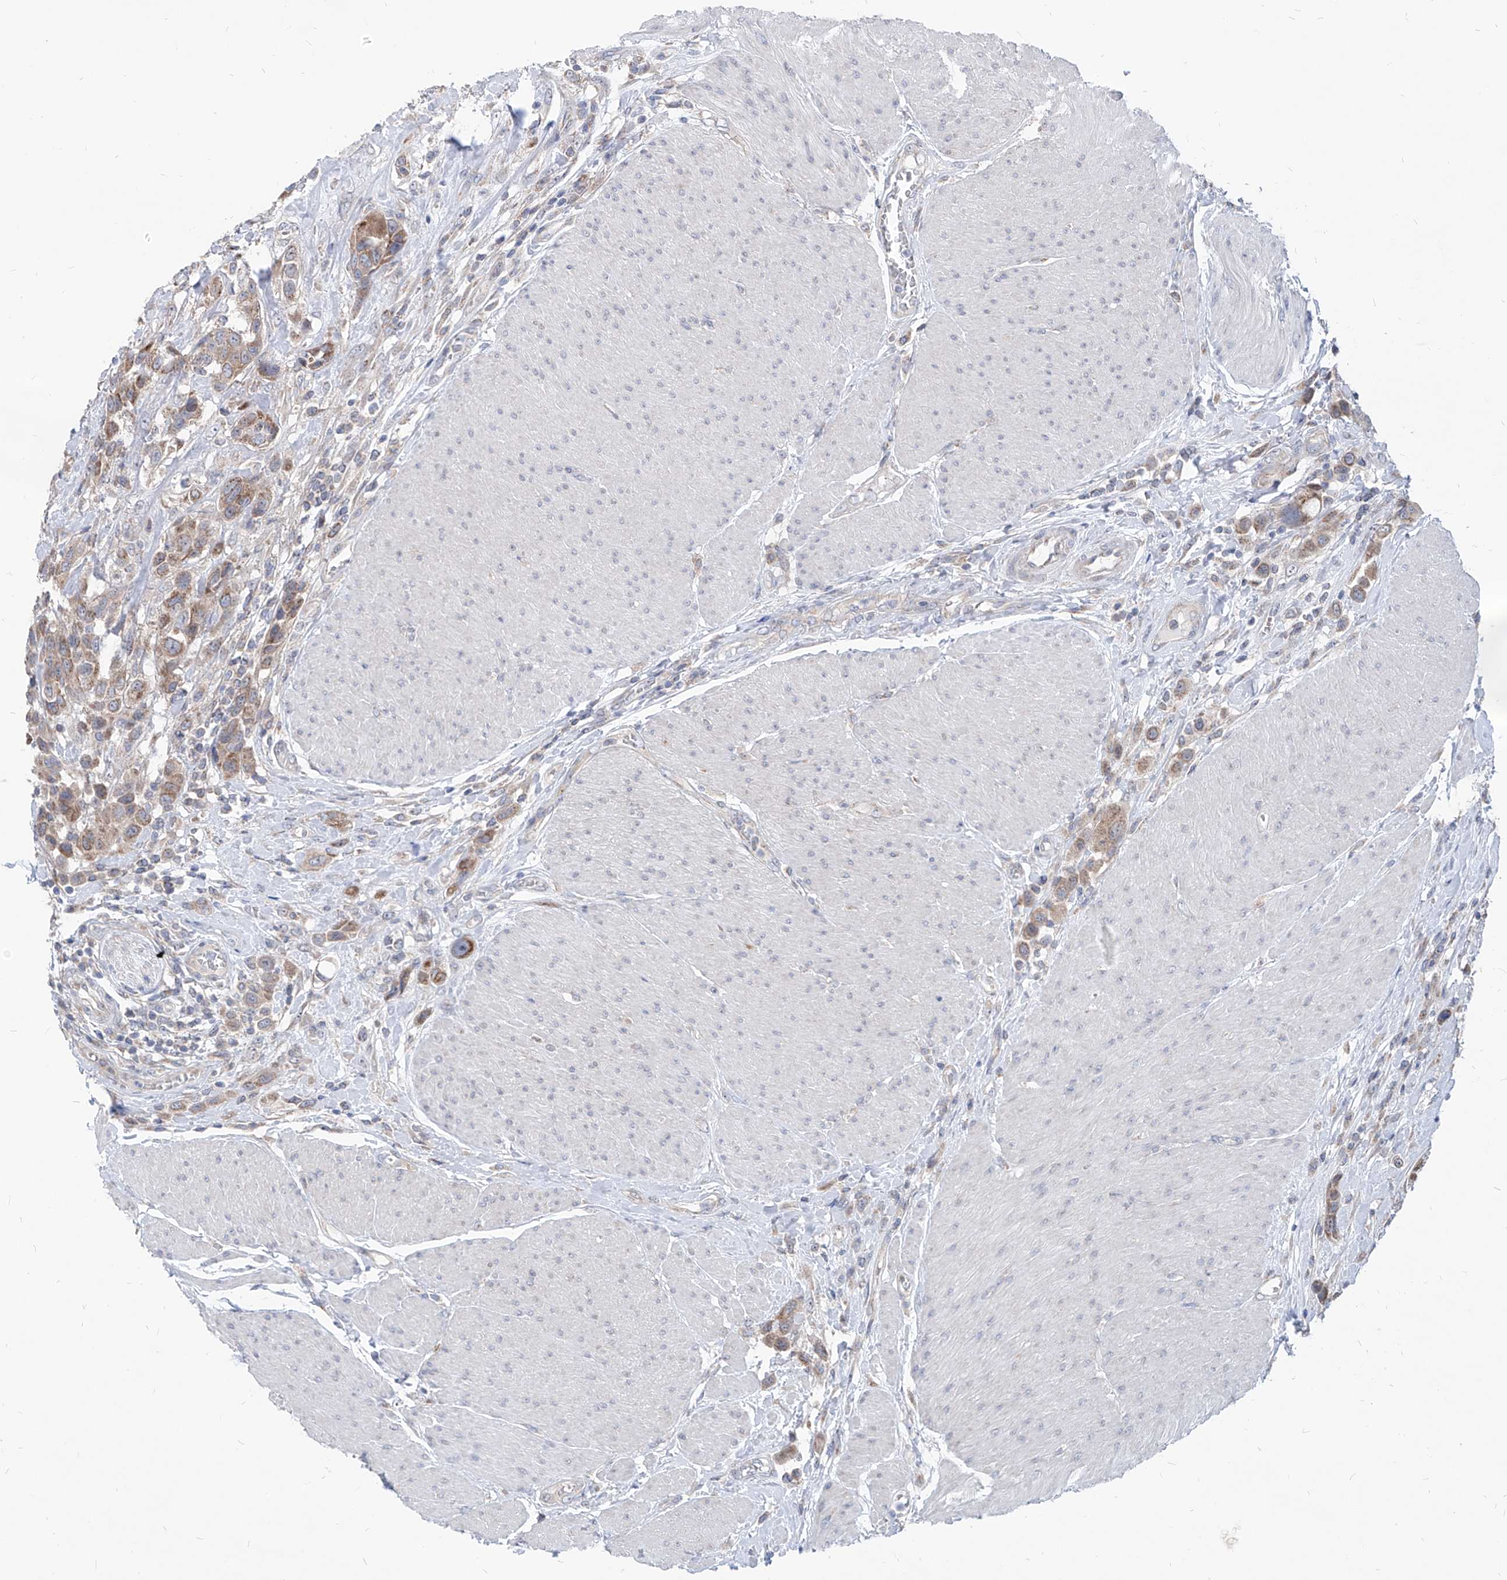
{"staining": {"intensity": "moderate", "quantity": ">75%", "location": "cytoplasmic/membranous"}, "tissue": "urothelial cancer", "cell_type": "Tumor cells", "image_type": "cancer", "snomed": [{"axis": "morphology", "description": "Urothelial carcinoma, High grade"}, {"axis": "topography", "description": "Urinary bladder"}], "caption": "IHC histopathology image of urothelial cancer stained for a protein (brown), which displays medium levels of moderate cytoplasmic/membranous staining in about >75% of tumor cells.", "gene": "AGPS", "patient": {"sex": "male", "age": 50}}